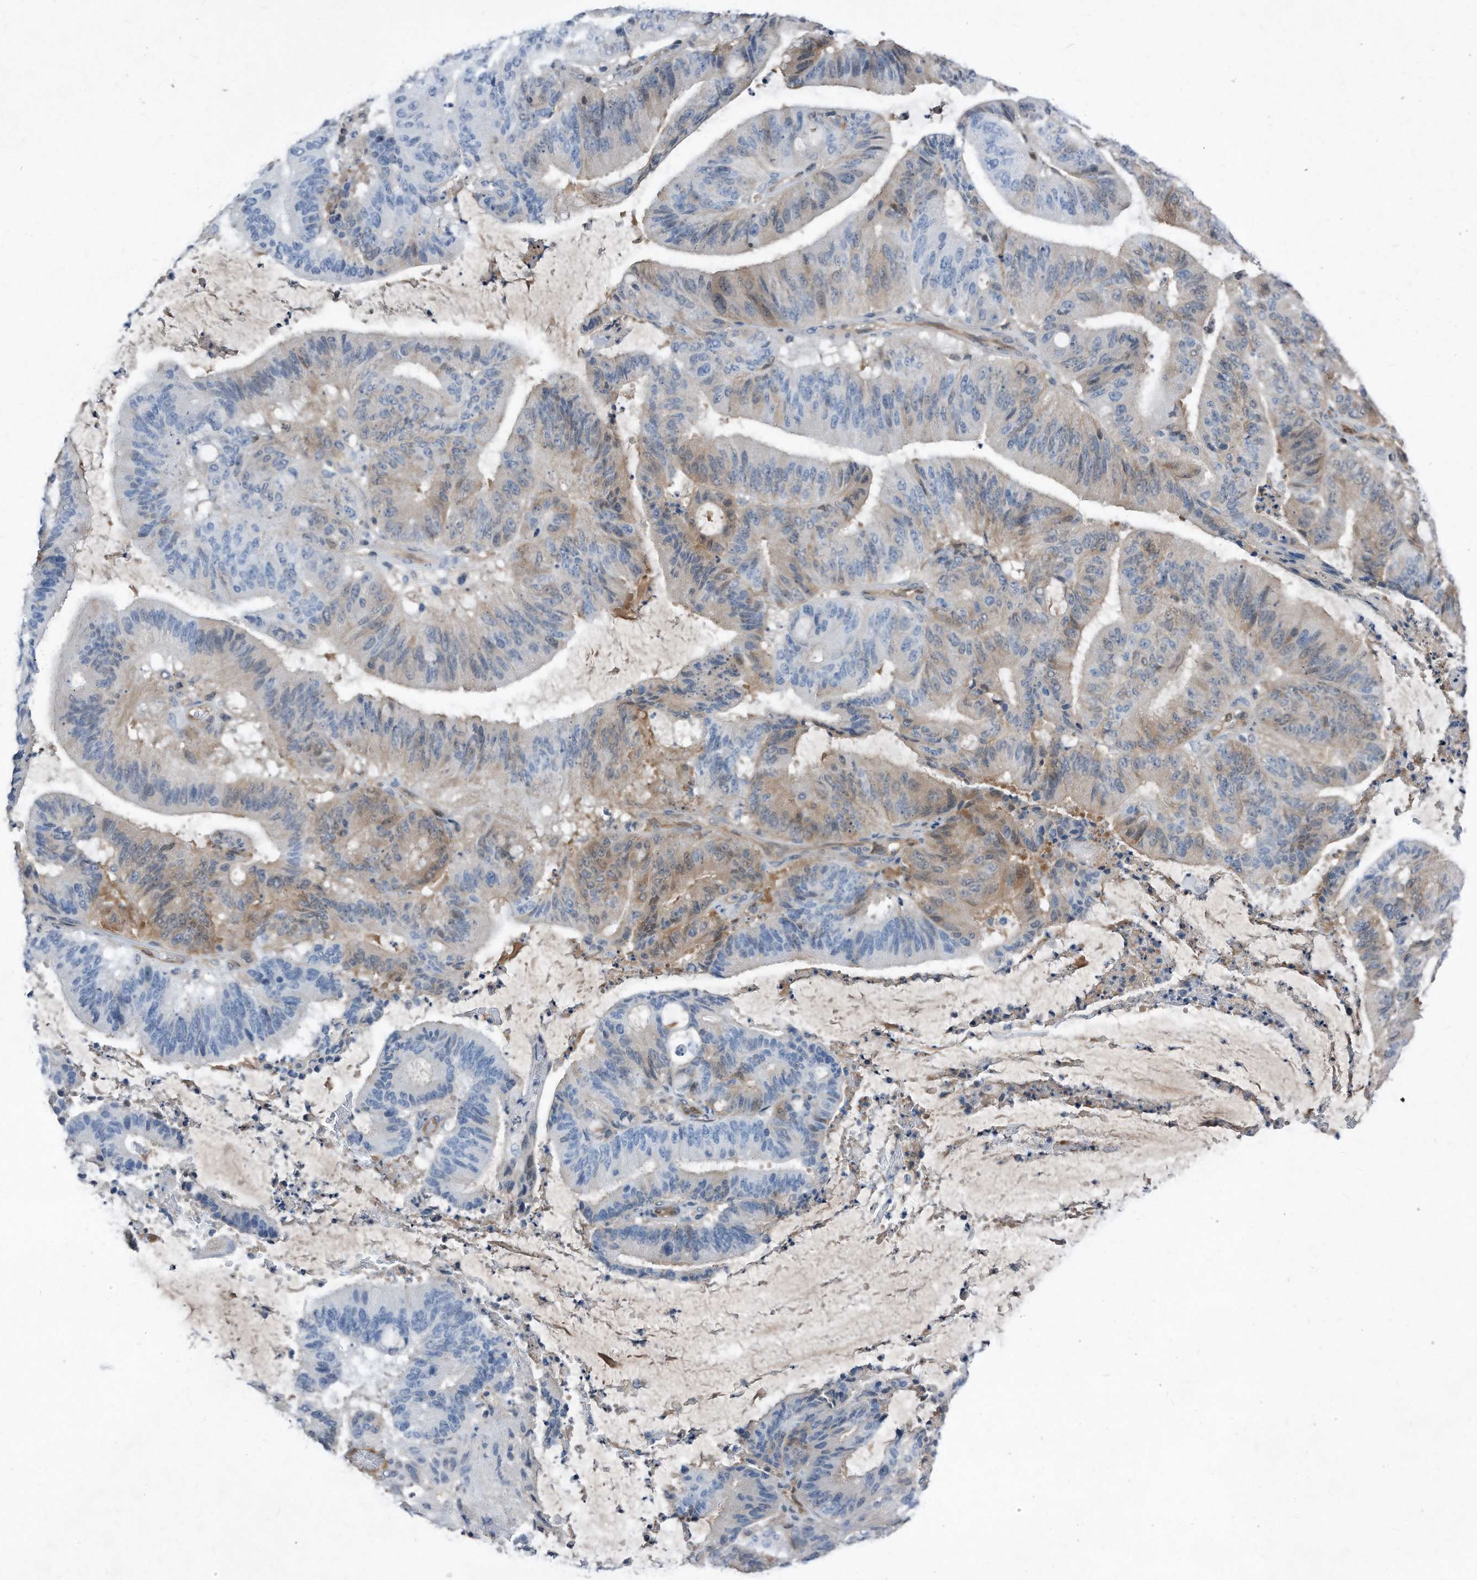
{"staining": {"intensity": "weak", "quantity": "<25%", "location": "cytoplasmic/membranous"}, "tissue": "liver cancer", "cell_type": "Tumor cells", "image_type": "cancer", "snomed": [{"axis": "morphology", "description": "Normal tissue, NOS"}, {"axis": "morphology", "description": "Cholangiocarcinoma"}, {"axis": "topography", "description": "Liver"}, {"axis": "topography", "description": "Peripheral nerve tissue"}], "caption": "Human liver cancer stained for a protein using immunohistochemistry (IHC) displays no positivity in tumor cells.", "gene": "MAP2K6", "patient": {"sex": "female", "age": 73}}